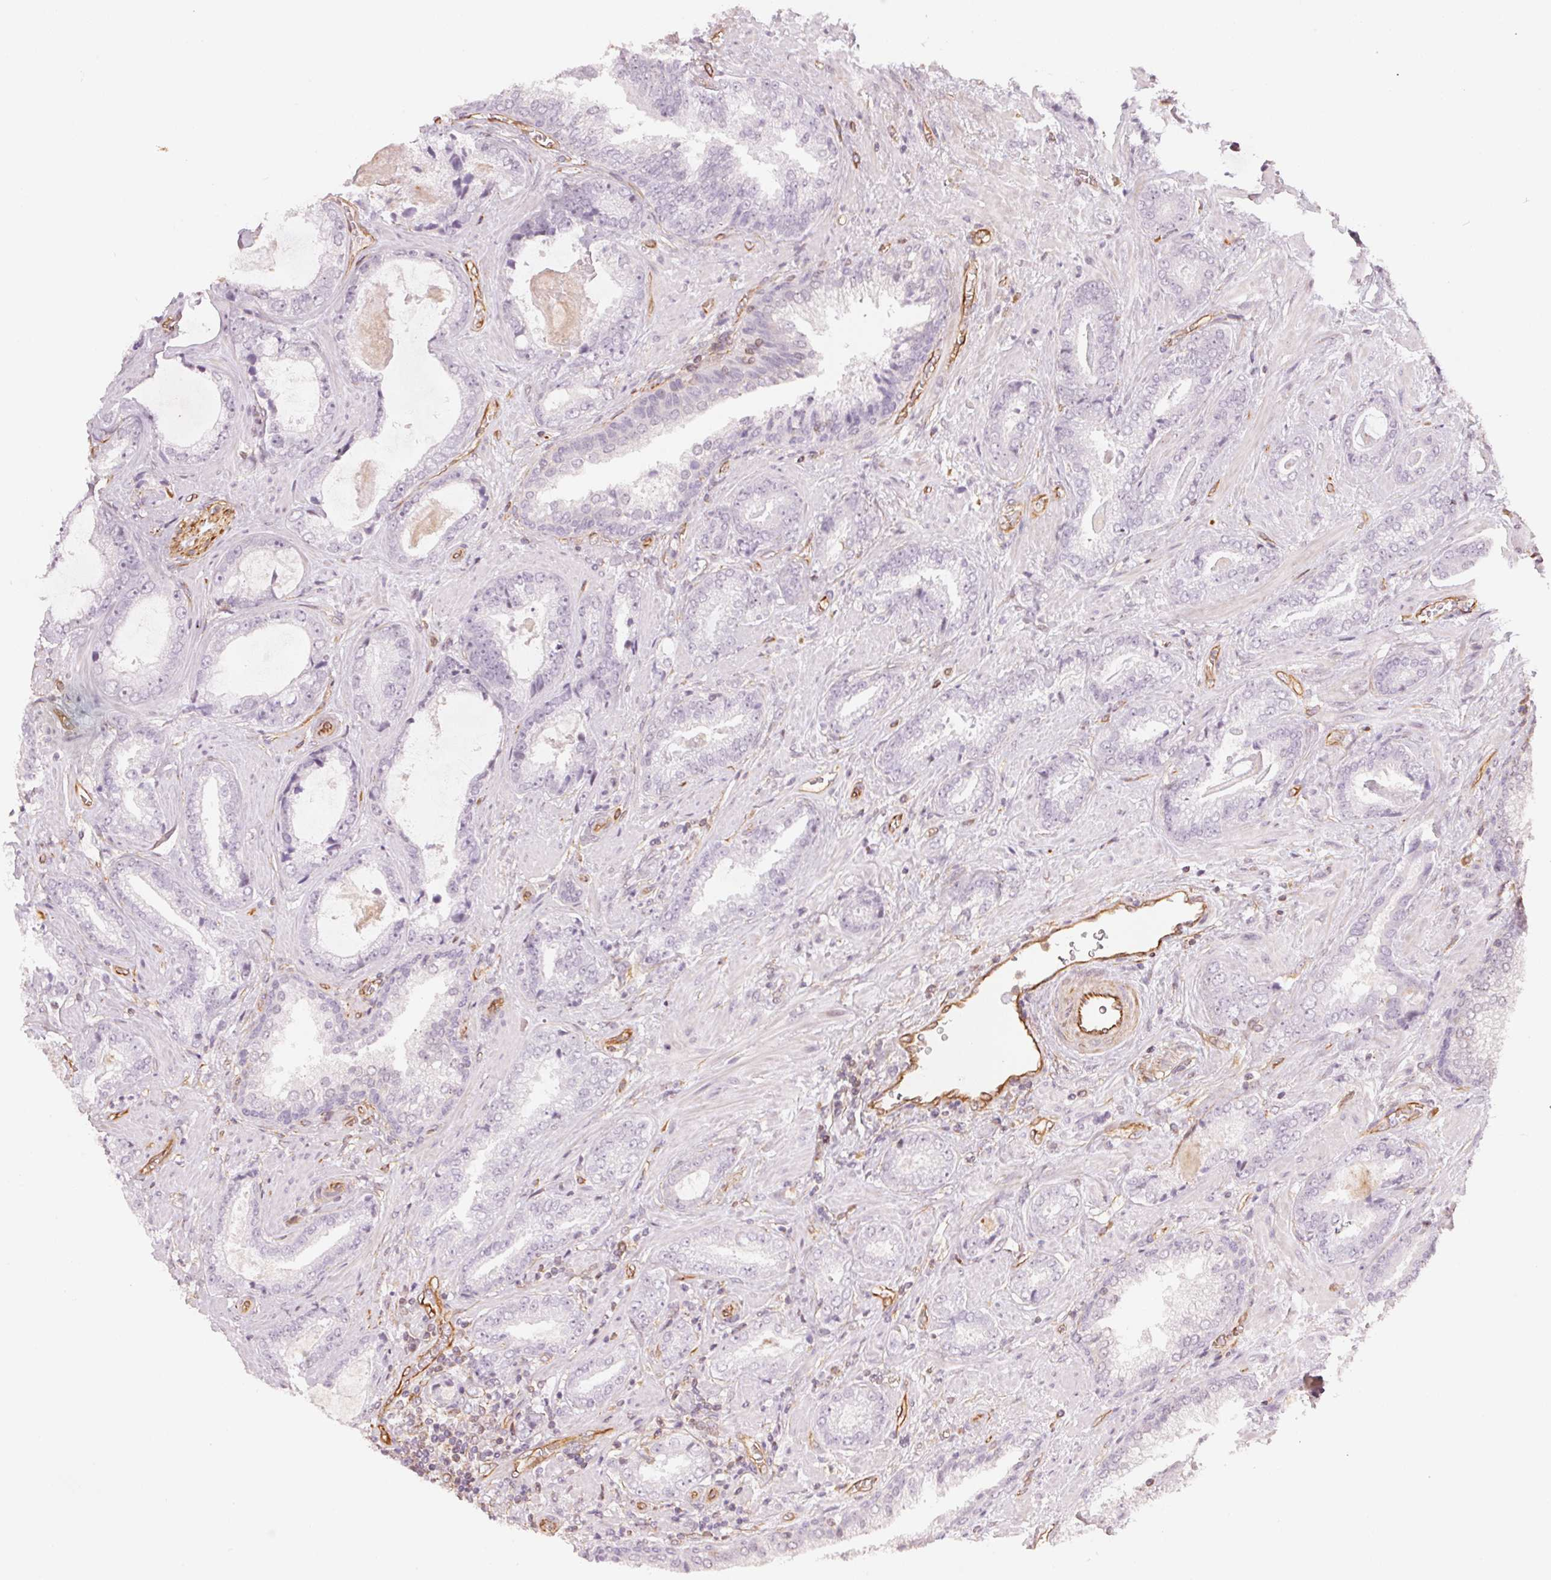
{"staining": {"intensity": "negative", "quantity": "none", "location": "none"}, "tissue": "prostate cancer", "cell_type": "Tumor cells", "image_type": "cancer", "snomed": [{"axis": "morphology", "description": "Adenocarcinoma, Low grade"}, {"axis": "topography", "description": "Prostate"}], "caption": "The photomicrograph shows no significant positivity in tumor cells of prostate cancer.", "gene": "FOXR2", "patient": {"sex": "male", "age": 61}}